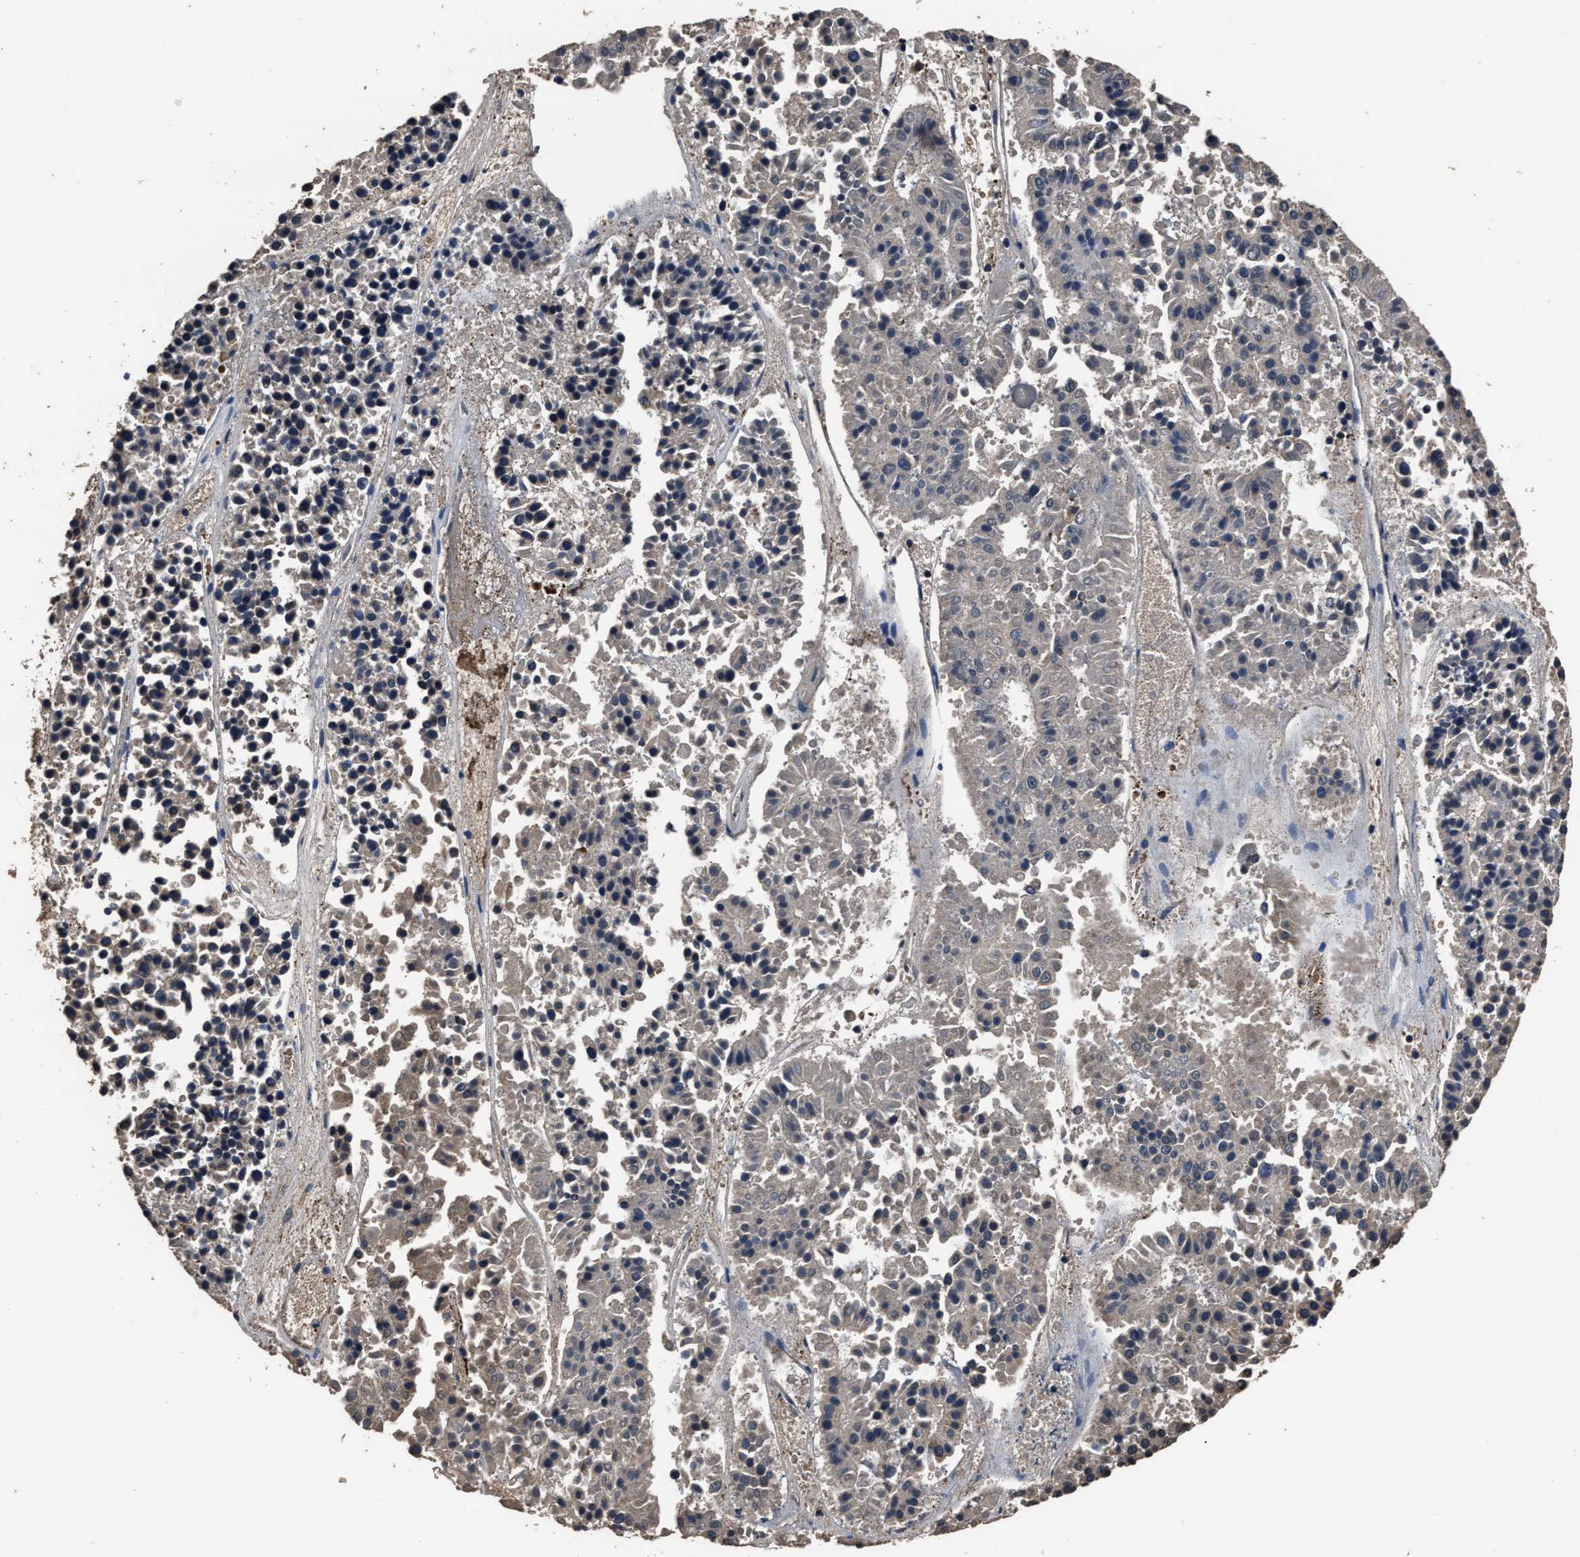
{"staining": {"intensity": "negative", "quantity": "none", "location": "none"}, "tissue": "pancreatic cancer", "cell_type": "Tumor cells", "image_type": "cancer", "snomed": [{"axis": "morphology", "description": "Adenocarcinoma, NOS"}, {"axis": "topography", "description": "Pancreas"}], "caption": "Micrograph shows no protein positivity in tumor cells of adenocarcinoma (pancreatic) tissue.", "gene": "RSBN1L", "patient": {"sex": "male", "age": 50}}